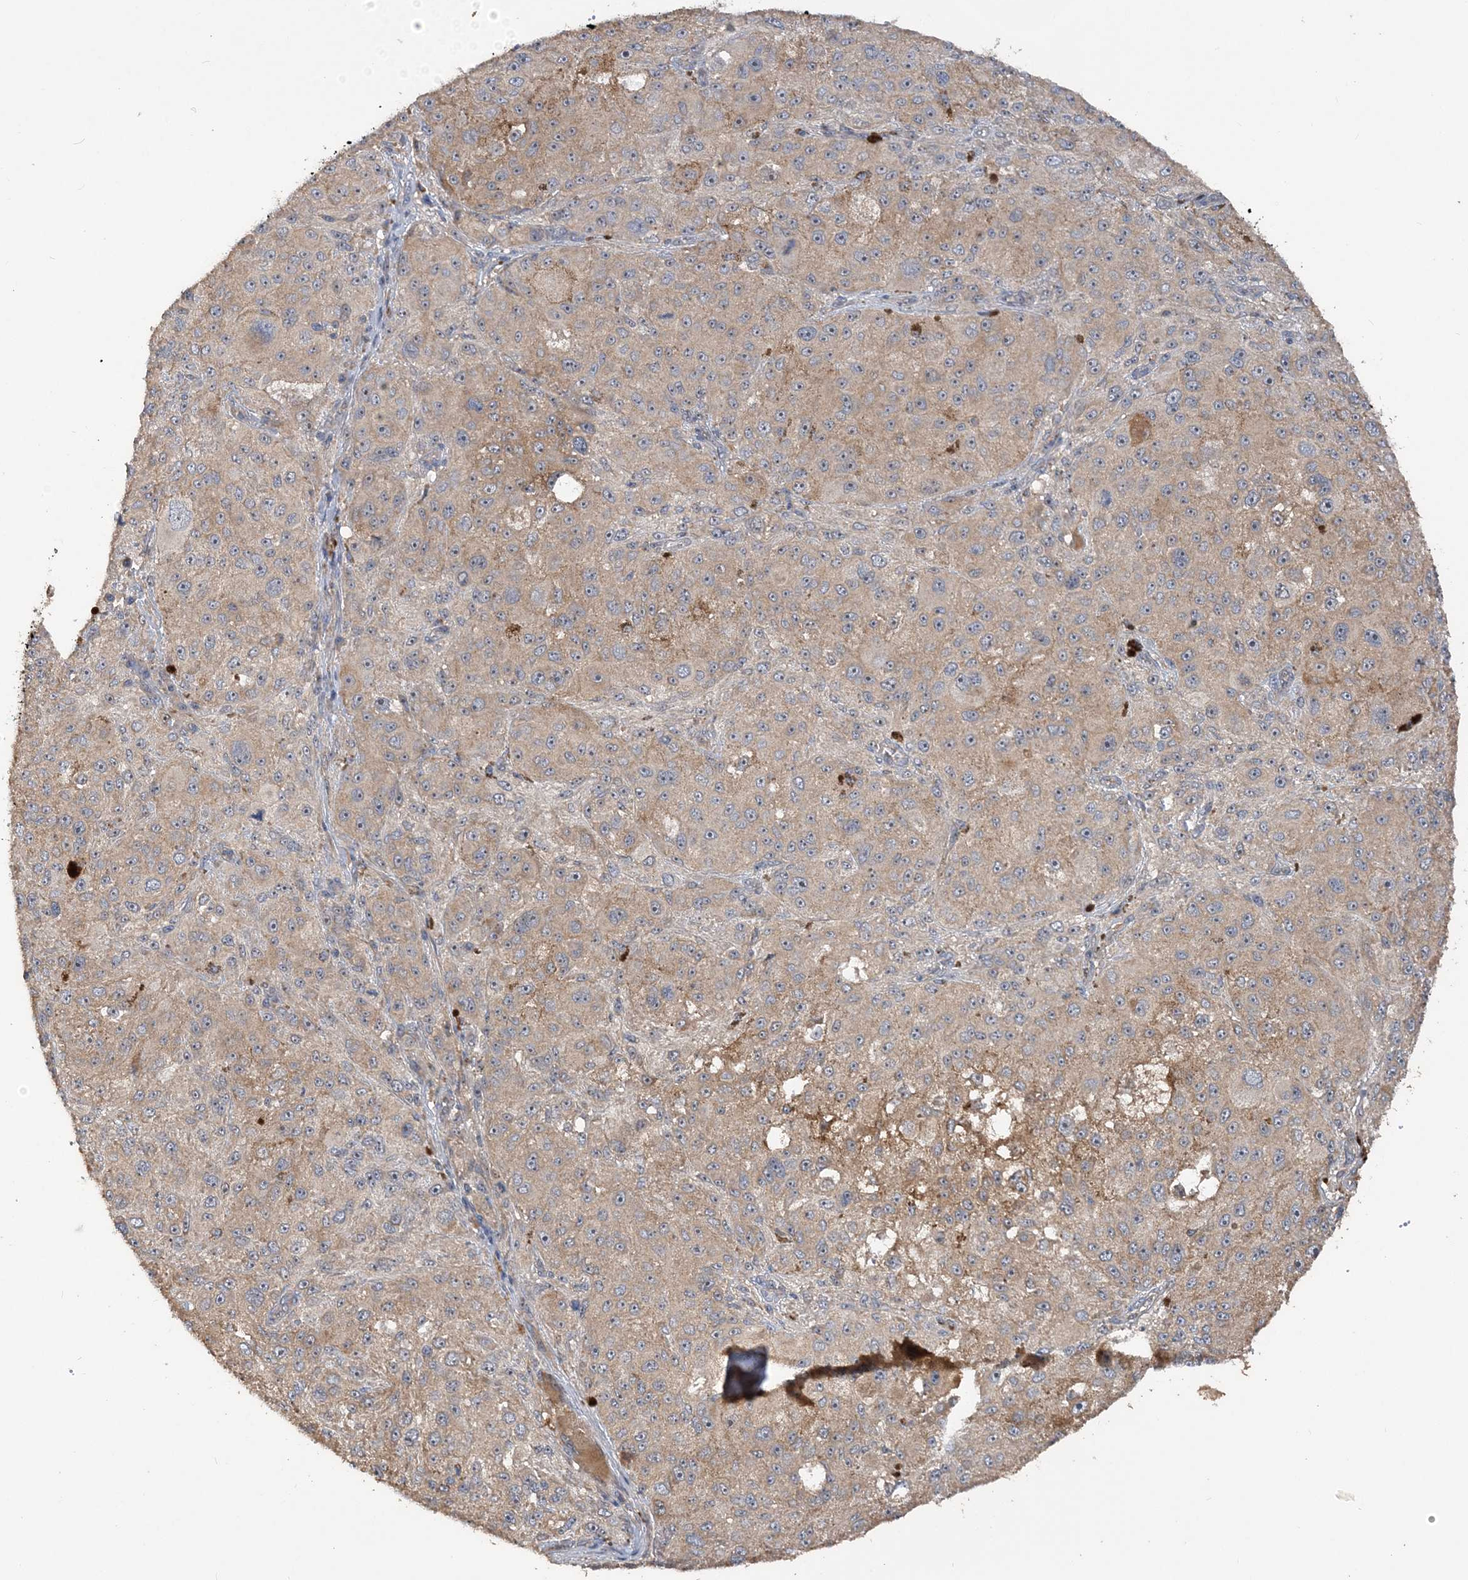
{"staining": {"intensity": "moderate", "quantity": ">75%", "location": "cytoplasmic/membranous"}, "tissue": "melanoma", "cell_type": "Tumor cells", "image_type": "cancer", "snomed": [{"axis": "morphology", "description": "Necrosis, NOS"}, {"axis": "morphology", "description": "Malignant melanoma, NOS"}, {"axis": "topography", "description": "Skin"}], "caption": "Immunohistochemistry (IHC) image of neoplastic tissue: human malignant melanoma stained using IHC demonstrates medium levels of moderate protein expression localized specifically in the cytoplasmic/membranous of tumor cells, appearing as a cytoplasmic/membranous brown color.", "gene": "GRINA", "patient": {"sex": "female", "age": 87}}